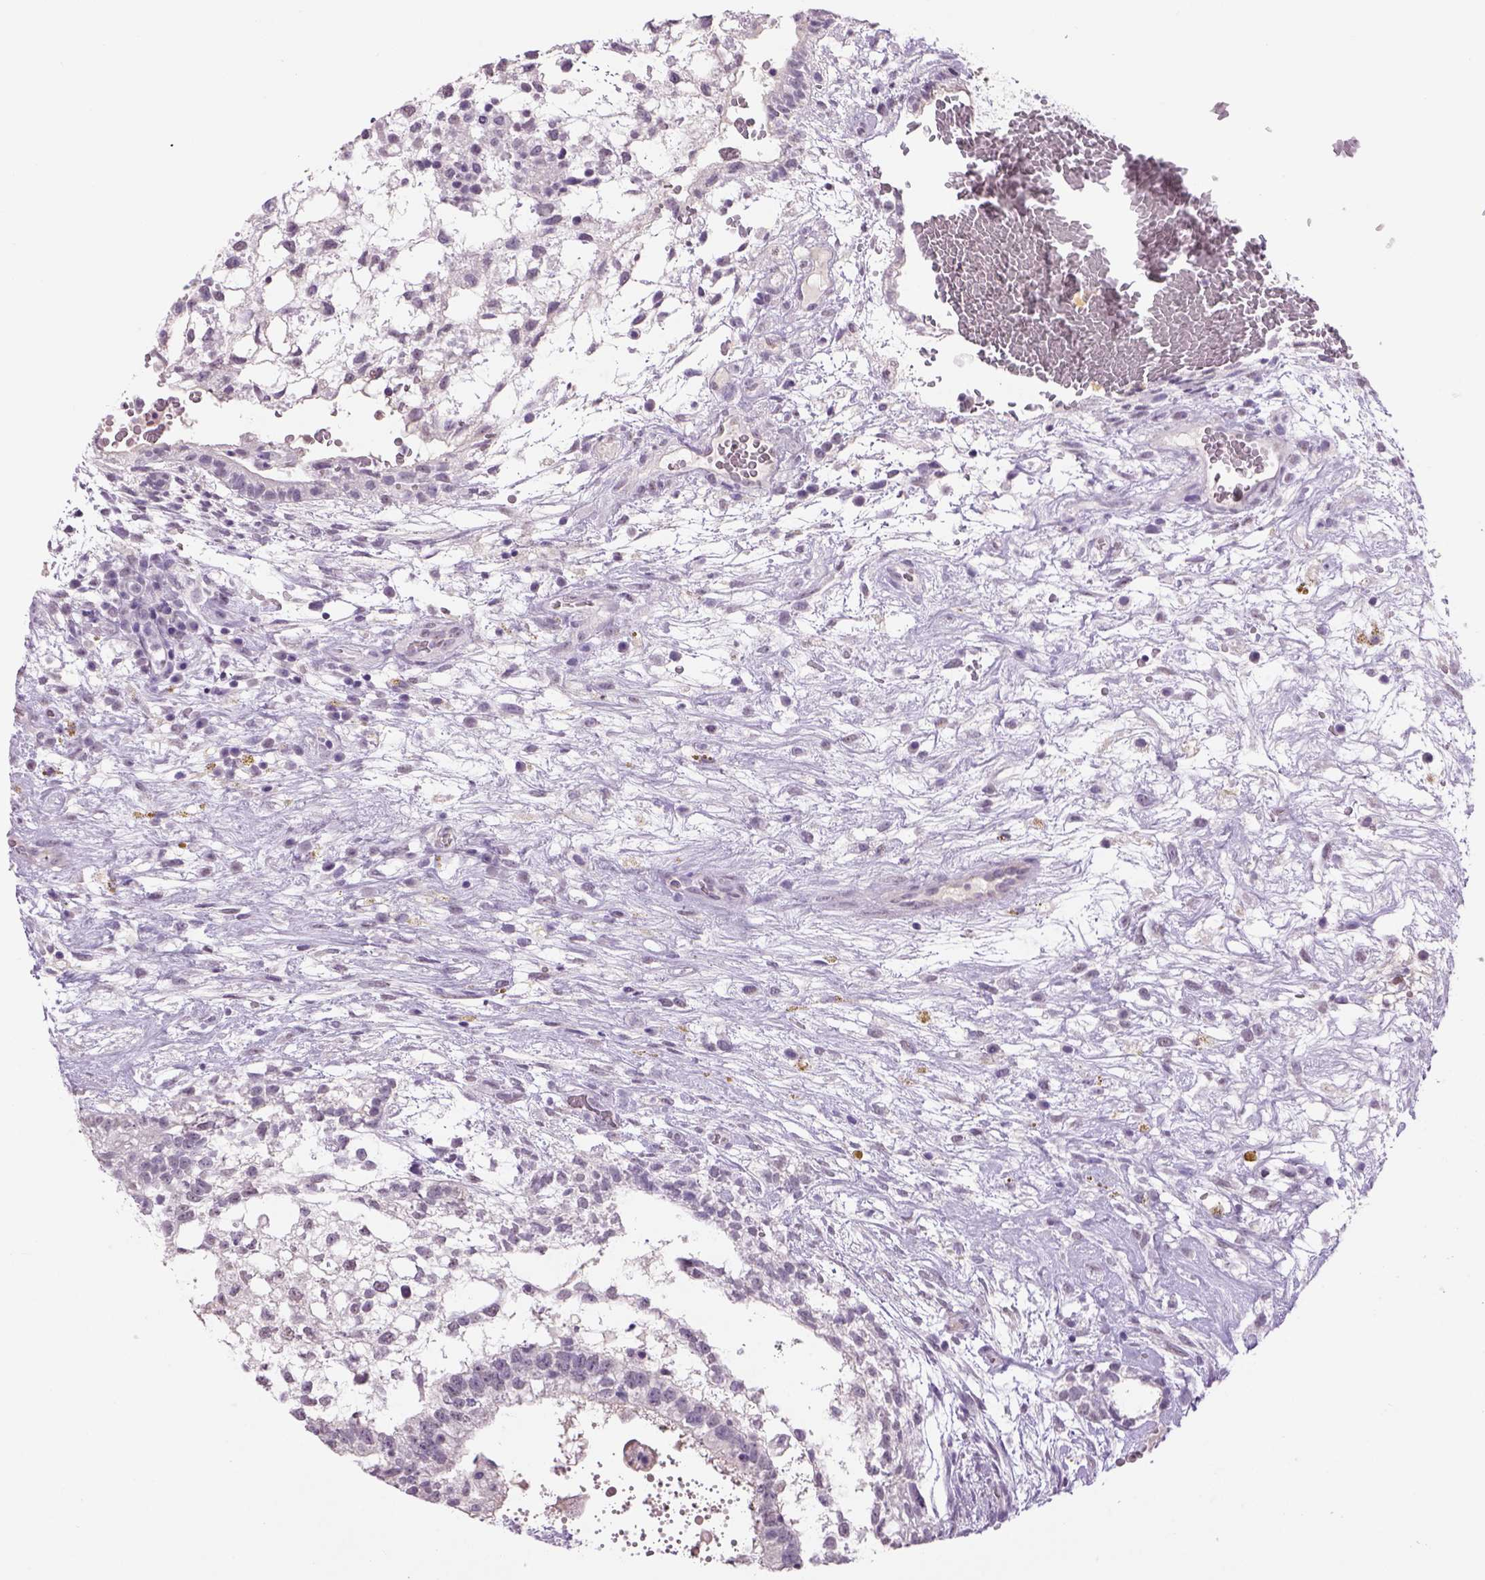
{"staining": {"intensity": "negative", "quantity": "none", "location": "none"}, "tissue": "testis cancer", "cell_type": "Tumor cells", "image_type": "cancer", "snomed": [{"axis": "morphology", "description": "Normal tissue, NOS"}, {"axis": "morphology", "description": "Carcinoma, Embryonal, NOS"}, {"axis": "topography", "description": "Testis"}], "caption": "Embryonal carcinoma (testis) was stained to show a protein in brown. There is no significant positivity in tumor cells.", "gene": "DBH", "patient": {"sex": "male", "age": 32}}